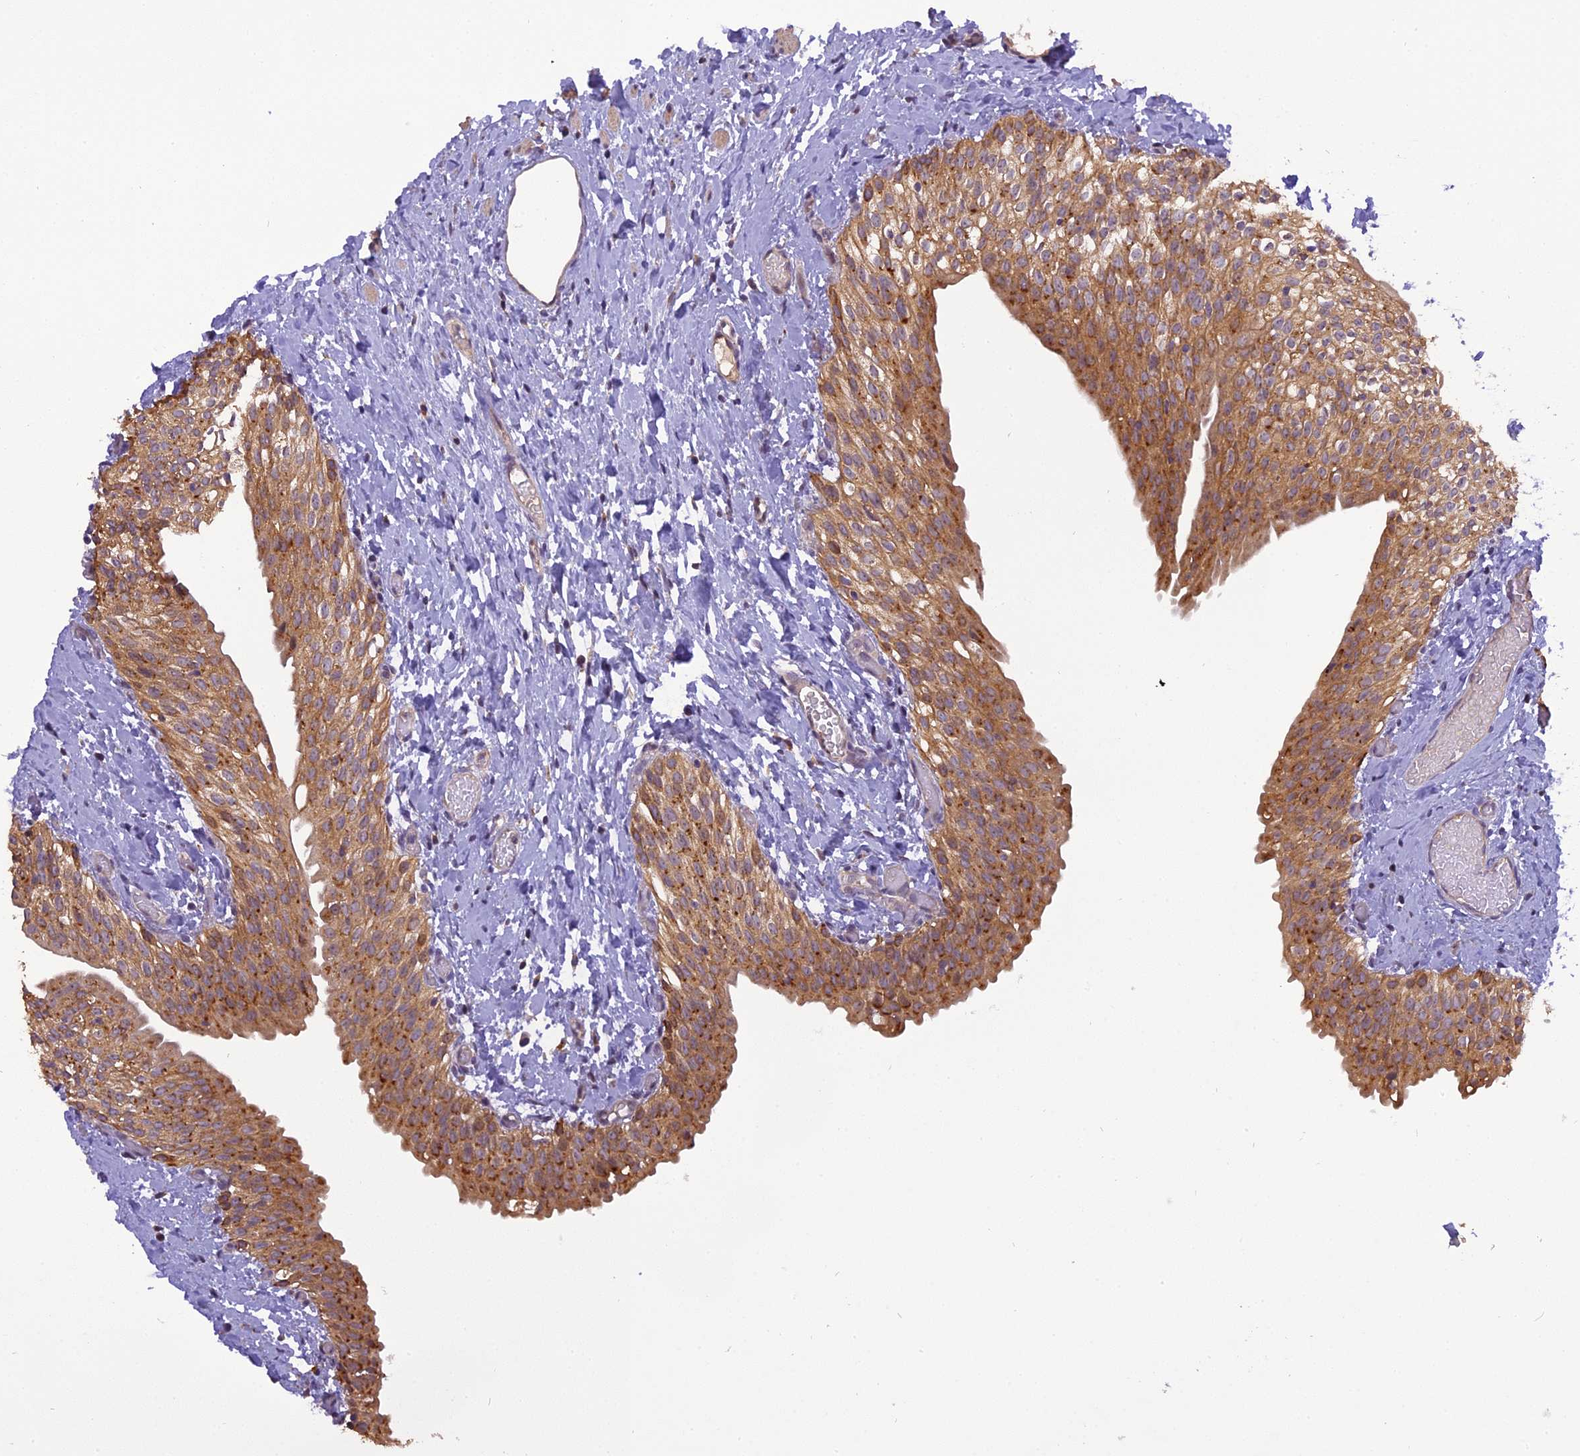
{"staining": {"intensity": "moderate", "quantity": ">75%", "location": "cytoplasmic/membranous"}, "tissue": "urinary bladder", "cell_type": "Urothelial cells", "image_type": "normal", "snomed": [{"axis": "morphology", "description": "Normal tissue, NOS"}, {"axis": "topography", "description": "Urinary bladder"}], "caption": "This micrograph shows immunohistochemistry staining of benign urinary bladder, with medium moderate cytoplasmic/membranous expression in approximately >75% of urothelial cells.", "gene": "FNIP2", "patient": {"sex": "male", "age": 1}}